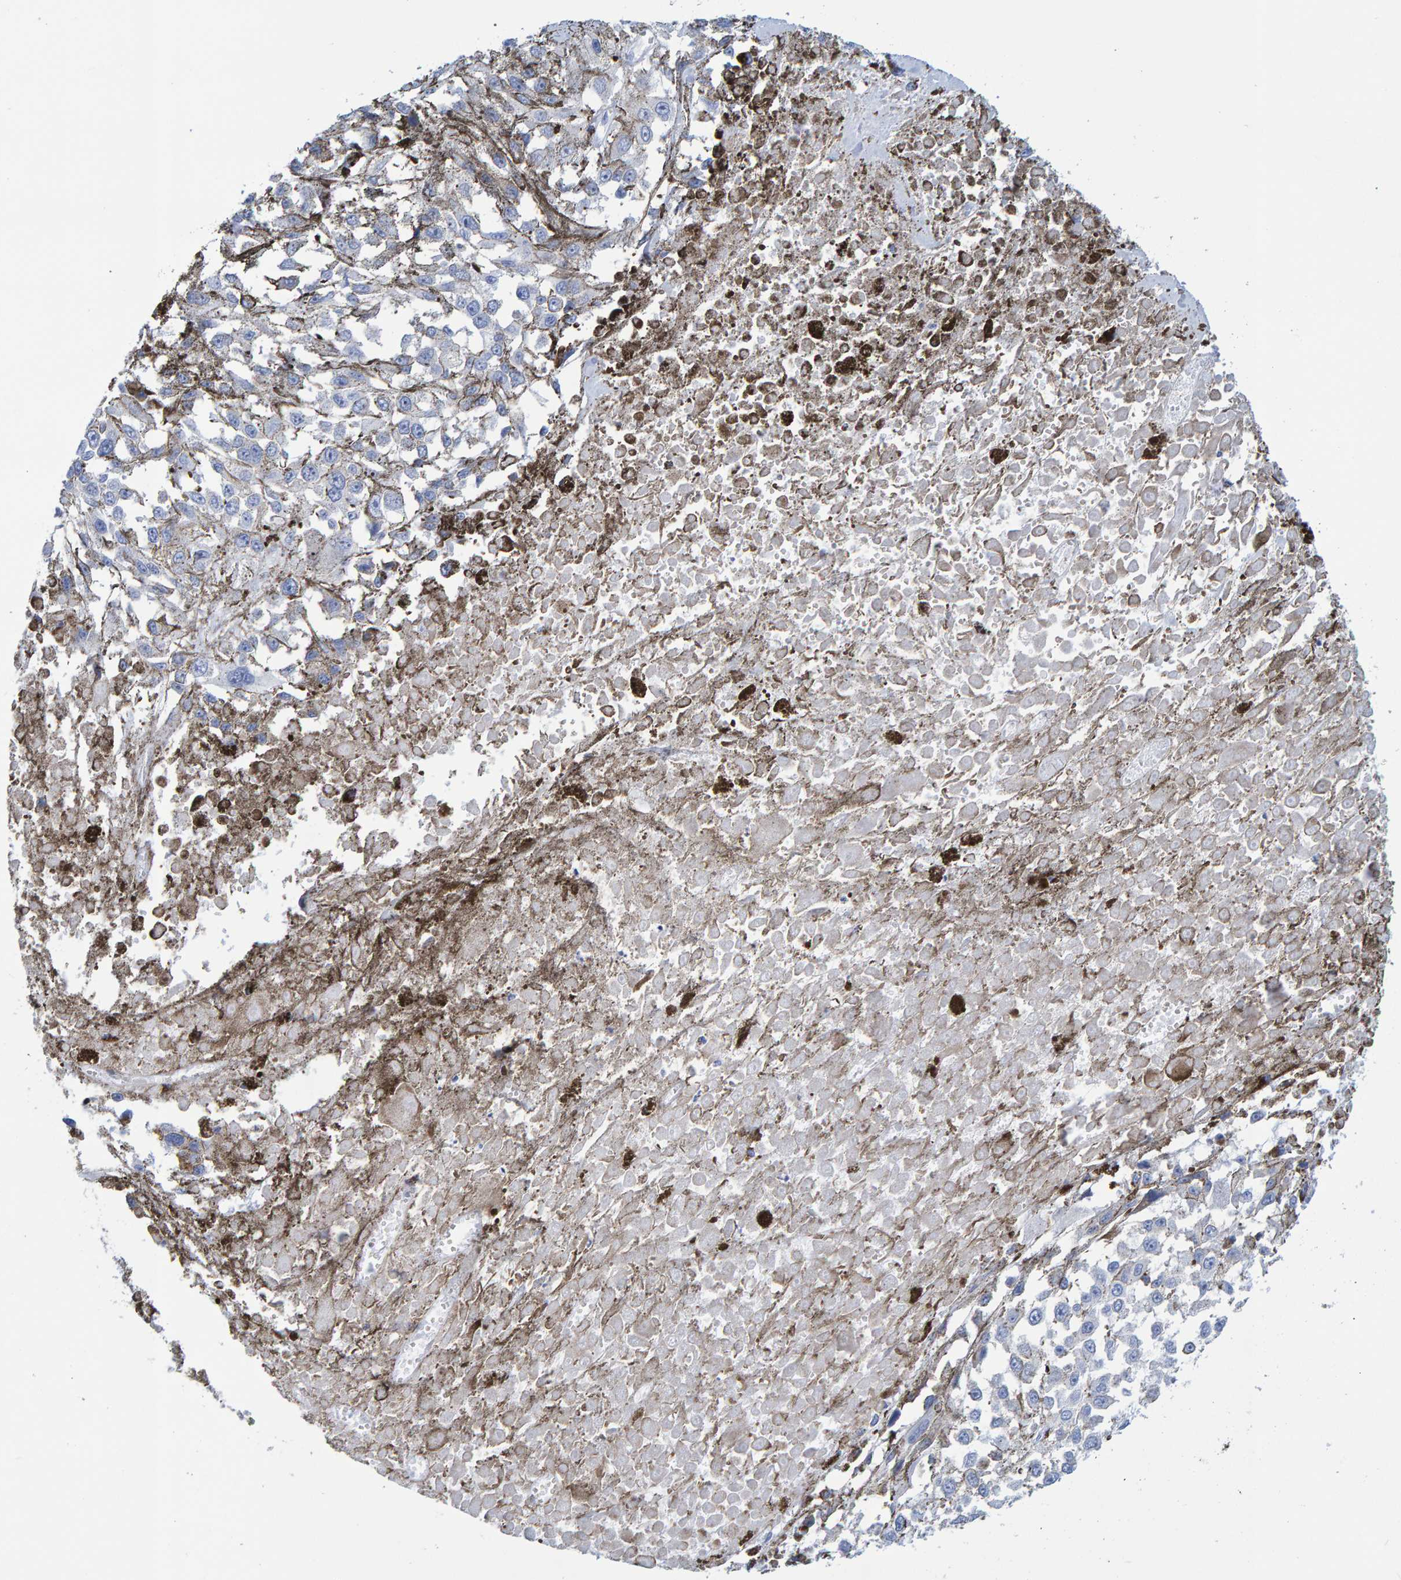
{"staining": {"intensity": "negative", "quantity": "none", "location": "none"}, "tissue": "melanoma", "cell_type": "Tumor cells", "image_type": "cancer", "snomed": [{"axis": "morphology", "description": "Malignant melanoma, Metastatic site"}, {"axis": "topography", "description": "Lymph node"}], "caption": "DAB immunohistochemical staining of human melanoma reveals no significant staining in tumor cells.", "gene": "JAKMIP3", "patient": {"sex": "male", "age": 59}}